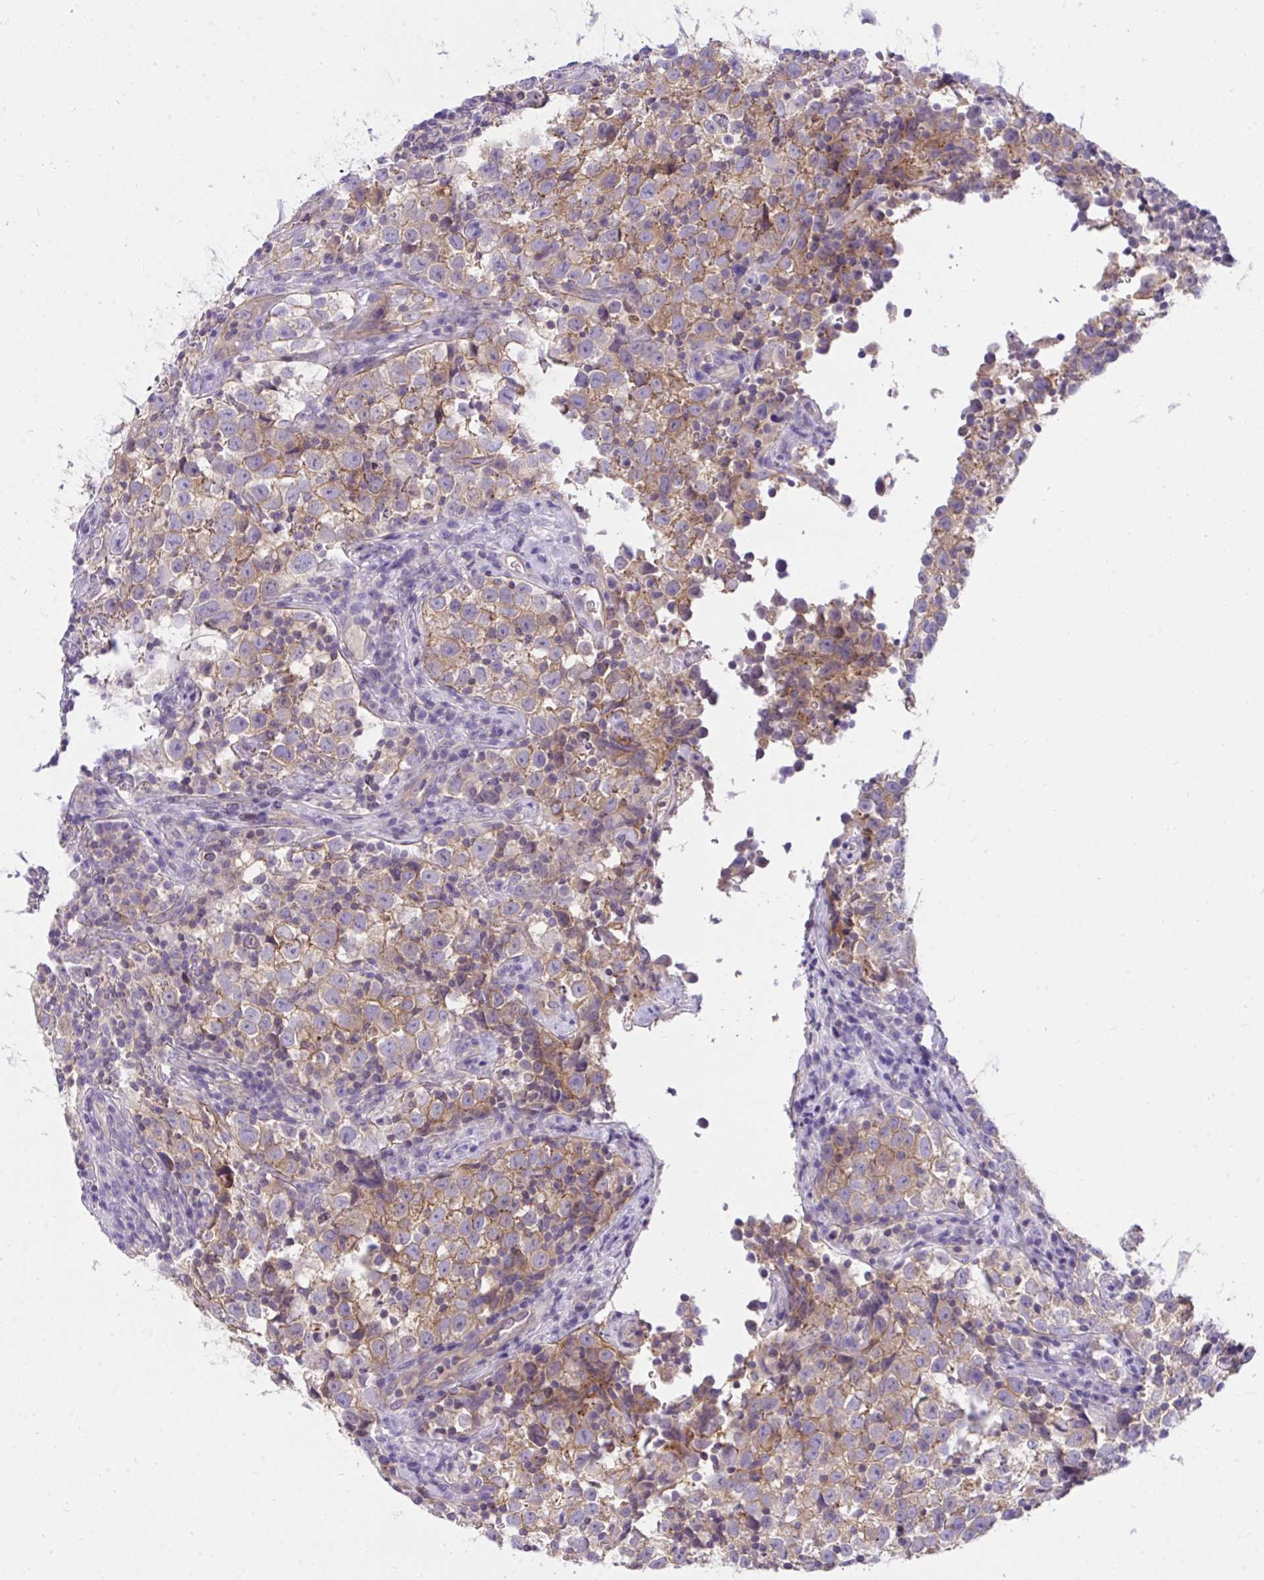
{"staining": {"intensity": "weak", "quantity": ">75%", "location": "cytoplasmic/membranous"}, "tissue": "testis cancer", "cell_type": "Tumor cells", "image_type": "cancer", "snomed": [{"axis": "morphology", "description": "Normal tissue, NOS"}, {"axis": "morphology", "description": "Seminoma, NOS"}, {"axis": "topography", "description": "Testis"}], "caption": "Immunohistochemistry (DAB (3,3'-diaminobenzidine)) staining of human seminoma (testis) reveals weak cytoplasmic/membranous protein expression in approximately >75% of tumor cells.", "gene": "TLN2", "patient": {"sex": "male", "age": 43}}